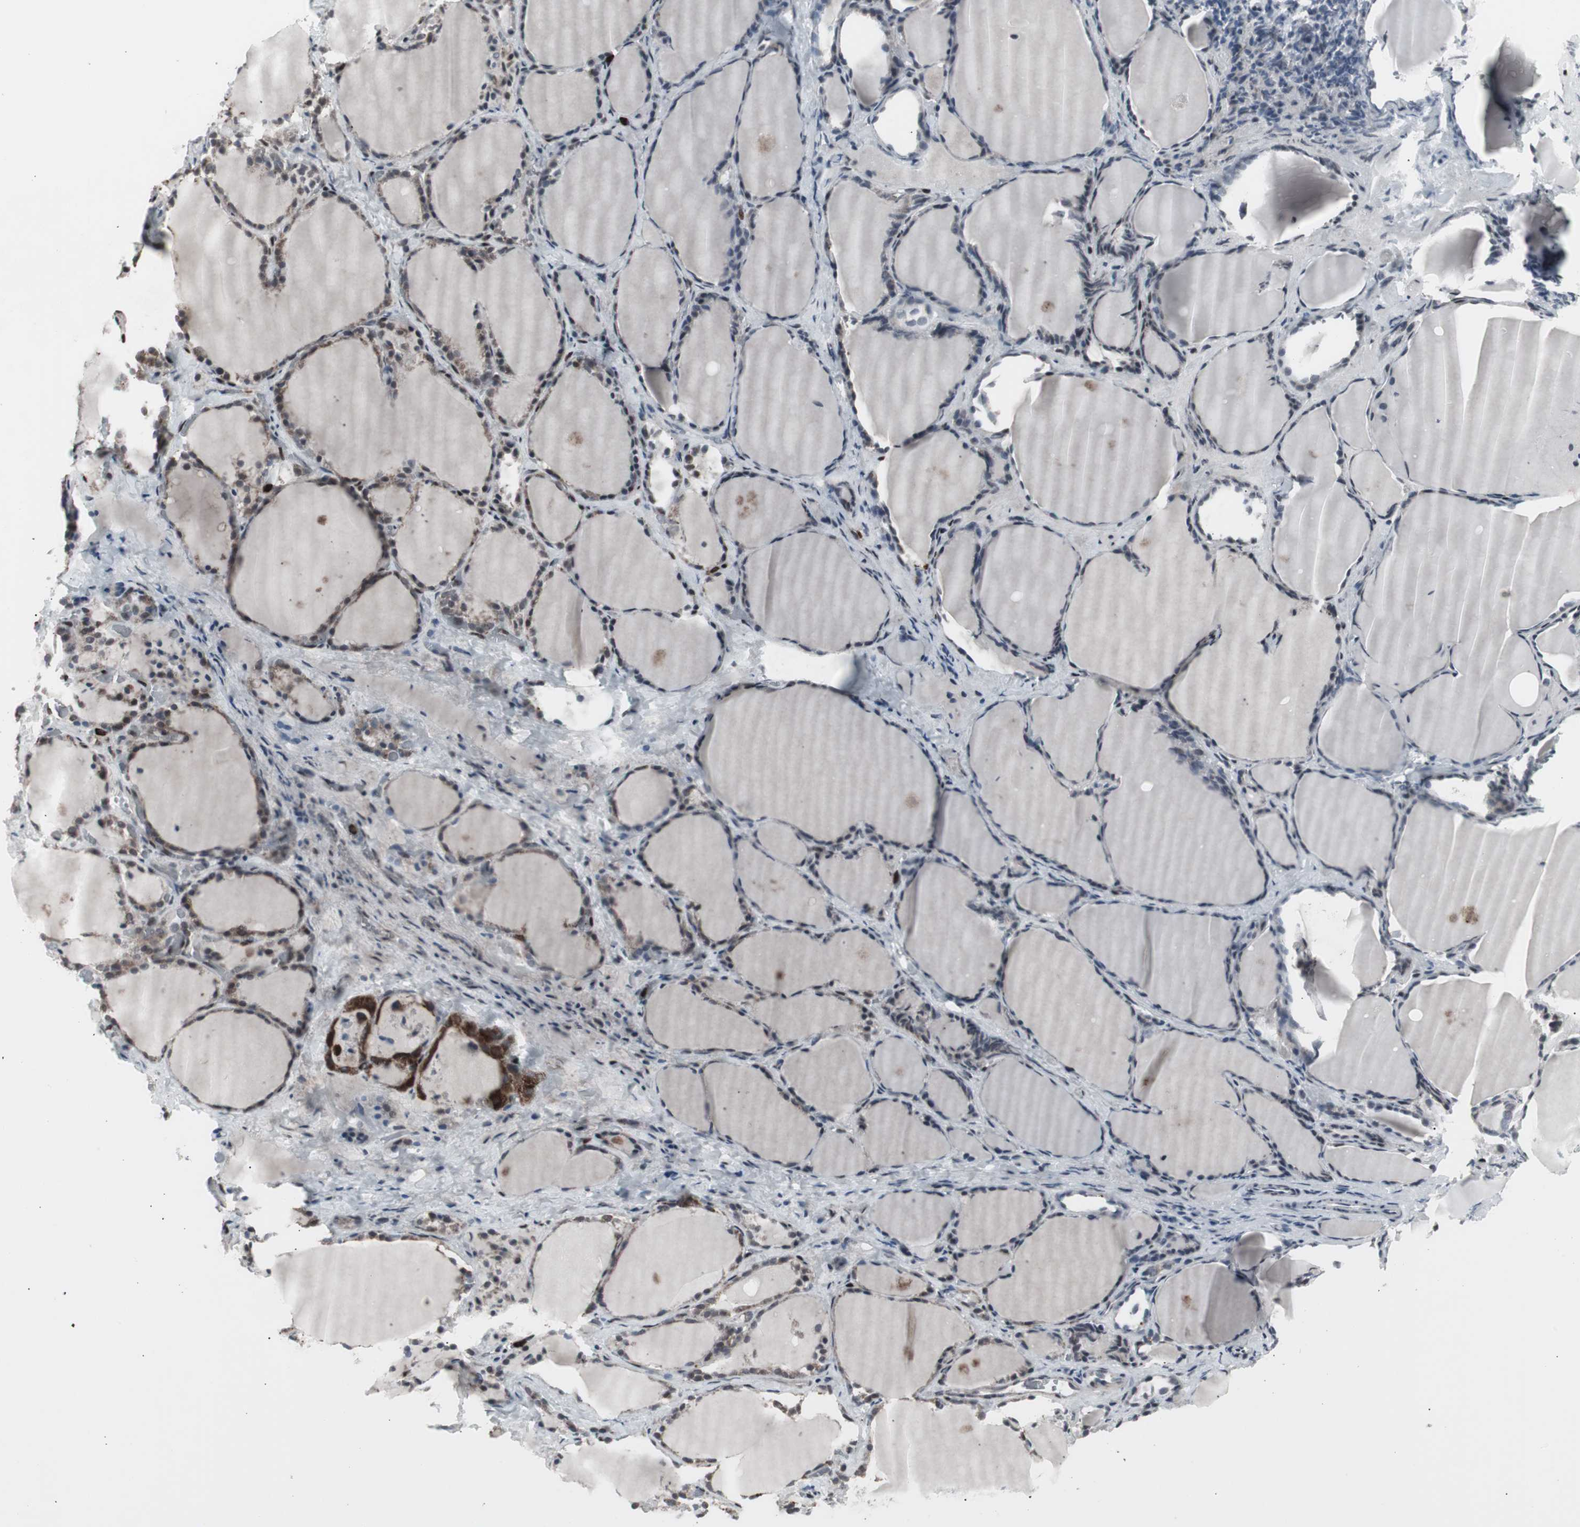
{"staining": {"intensity": "moderate", "quantity": "25%-75%", "location": "nuclear"}, "tissue": "thyroid gland", "cell_type": "Glandular cells", "image_type": "normal", "snomed": [{"axis": "morphology", "description": "Normal tissue, NOS"}, {"axis": "morphology", "description": "Papillary adenocarcinoma, NOS"}, {"axis": "topography", "description": "Thyroid gland"}], "caption": "Glandular cells display medium levels of moderate nuclear positivity in approximately 25%-75% of cells in benign thyroid gland. Ihc stains the protein of interest in brown and the nuclei are stained blue.", "gene": "RXRA", "patient": {"sex": "female", "age": 30}}